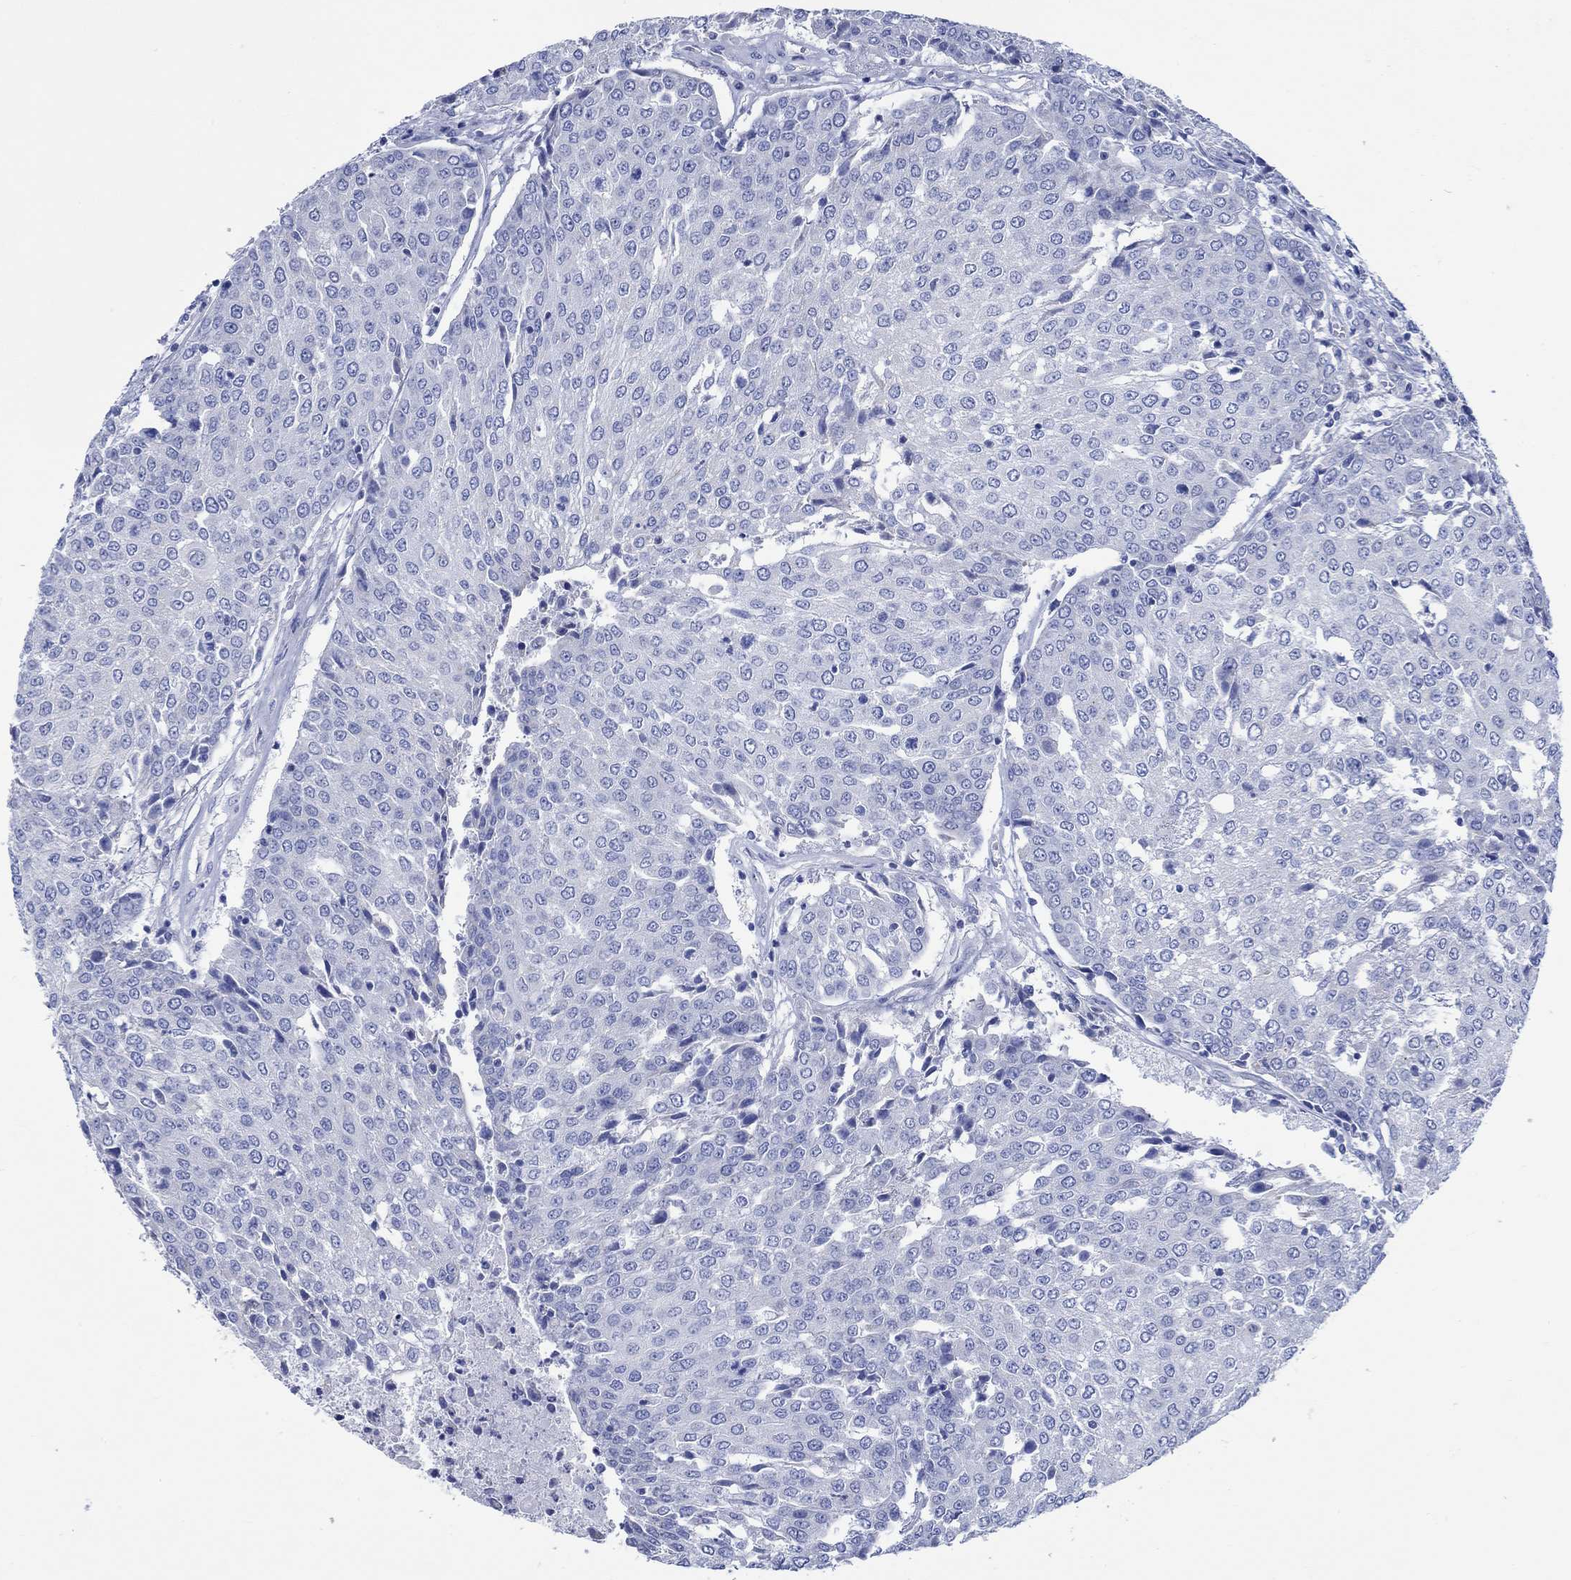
{"staining": {"intensity": "negative", "quantity": "none", "location": "none"}, "tissue": "urothelial cancer", "cell_type": "Tumor cells", "image_type": "cancer", "snomed": [{"axis": "morphology", "description": "Urothelial carcinoma, High grade"}, {"axis": "topography", "description": "Urinary bladder"}], "caption": "This is a image of immunohistochemistry (IHC) staining of urothelial cancer, which shows no expression in tumor cells.", "gene": "CPLX2", "patient": {"sex": "female", "age": 85}}